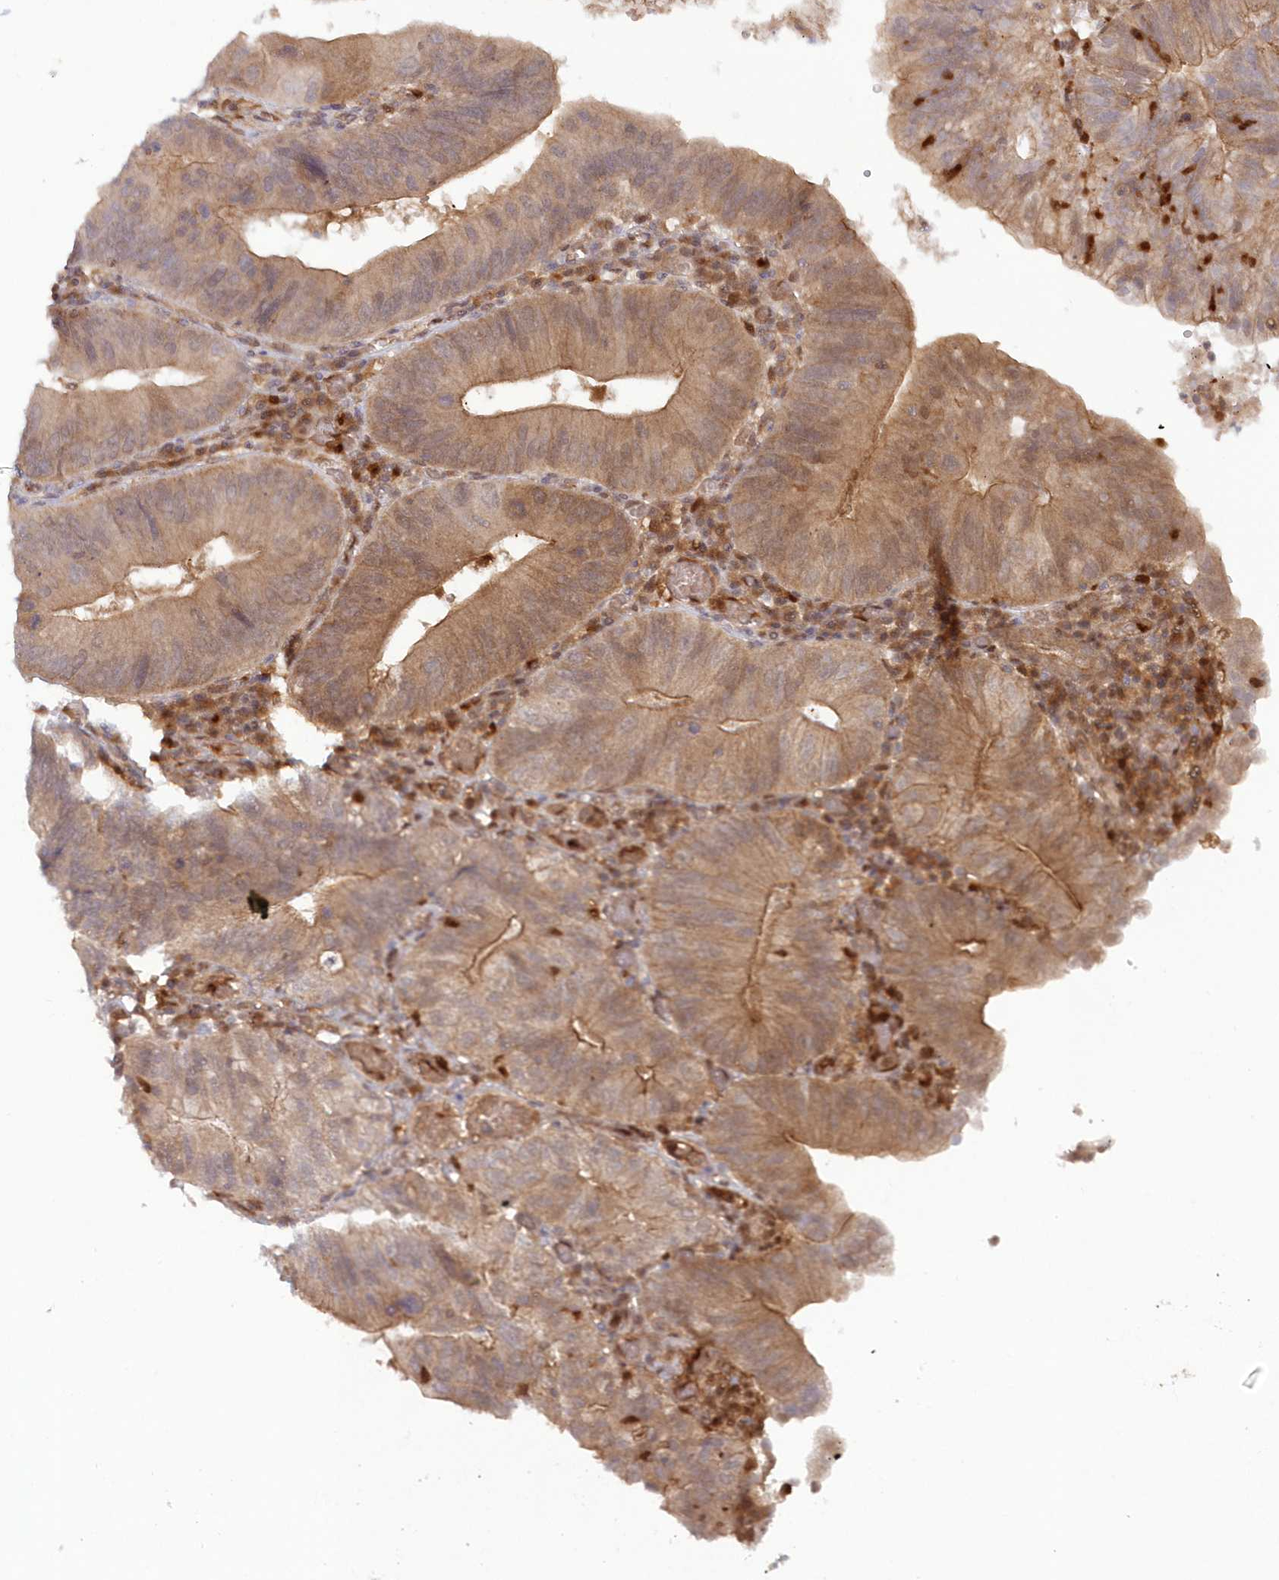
{"staining": {"intensity": "moderate", "quantity": ">75%", "location": "cytoplasmic/membranous,nuclear"}, "tissue": "stomach cancer", "cell_type": "Tumor cells", "image_type": "cancer", "snomed": [{"axis": "morphology", "description": "Adenocarcinoma, NOS"}, {"axis": "topography", "description": "Stomach"}], "caption": "DAB immunohistochemical staining of human adenocarcinoma (stomach) demonstrates moderate cytoplasmic/membranous and nuclear protein positivity in about >75% of tumor cells.", "gene": "GBE1", "patient": {"sex": "male", "age": 59}}